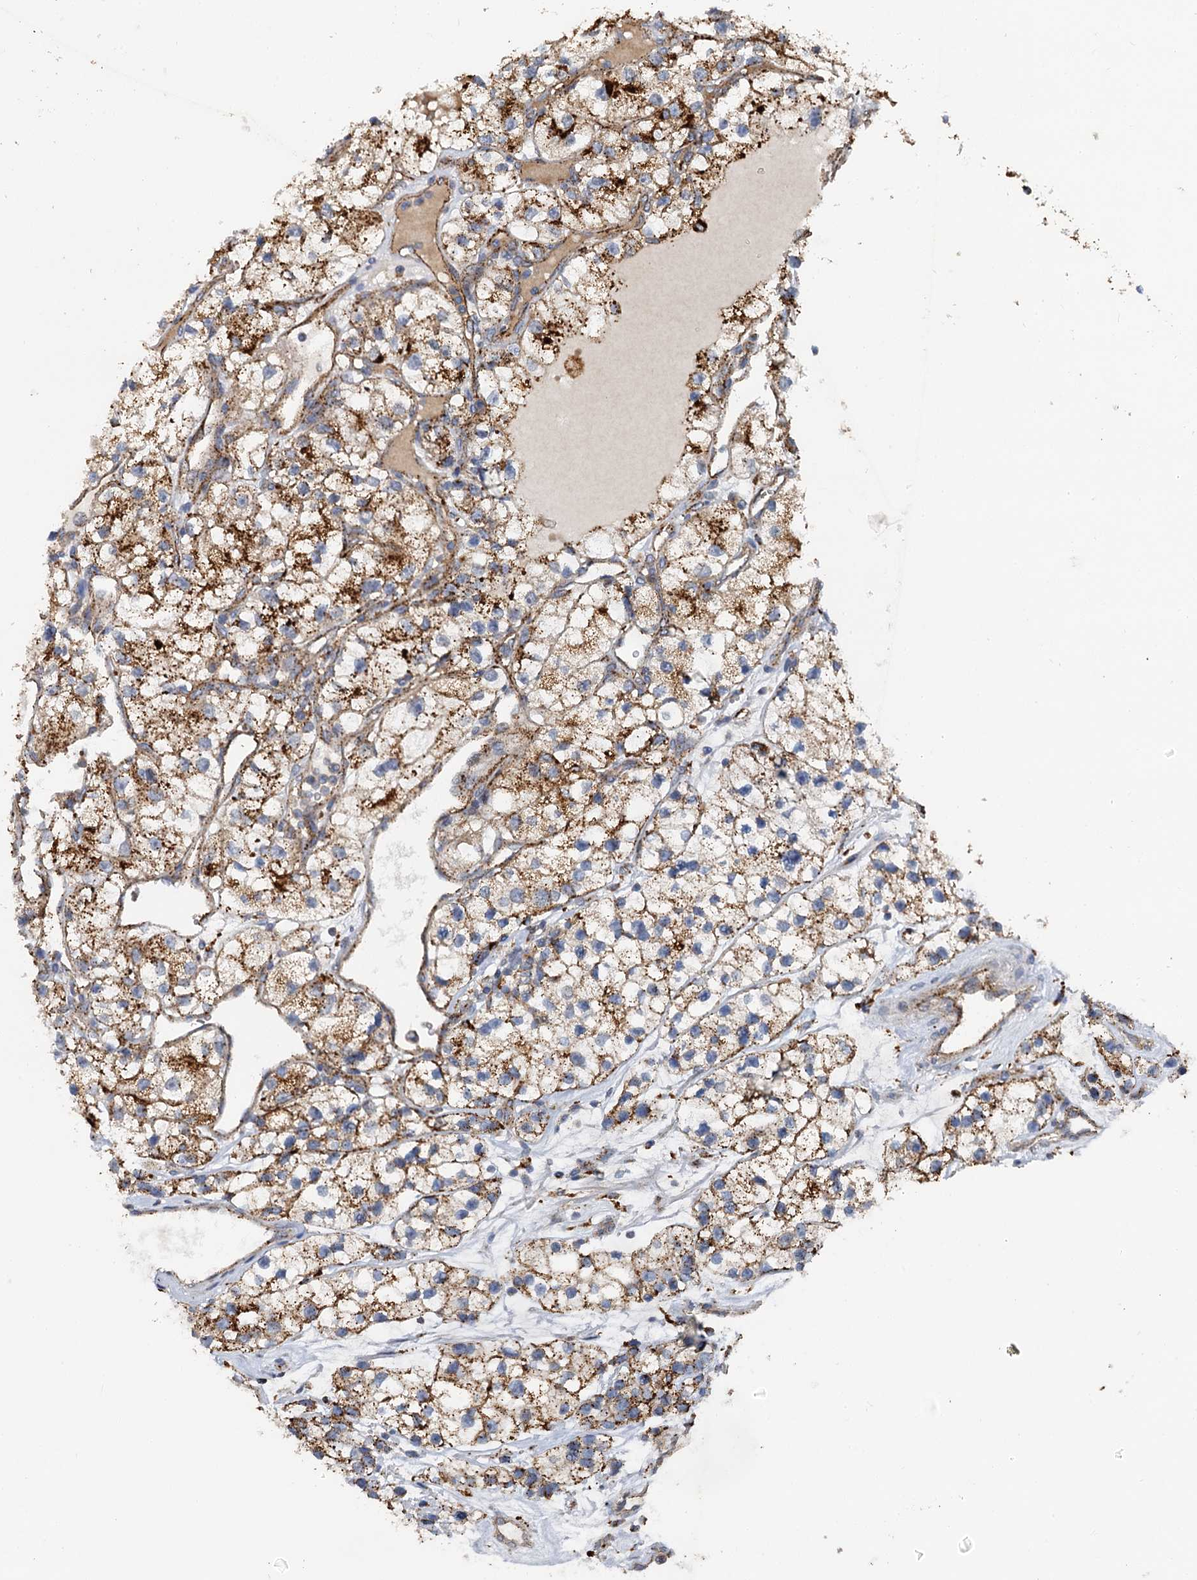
{"staining": {"intensity": "strong", "quantity": "25%-75%", "location": "cytoplasmic/membranous"}, "tissue": "renal cancer", "cell_type": "Tumor cells", "image_type": "cancer", "snomed": [{"axis": "morphology", "description": "Adenocarcinoma, NOS"}, {"axis": "topography", "description": "Kidney"}], "caption": "A photomicrograph of human renal adenocarcinoma stained for a protein reveals strong cytoplasmic/membranous brown staining in tumor cells.", "gene": "GBA1", "patient": {"sex": "female", "age": 57}}